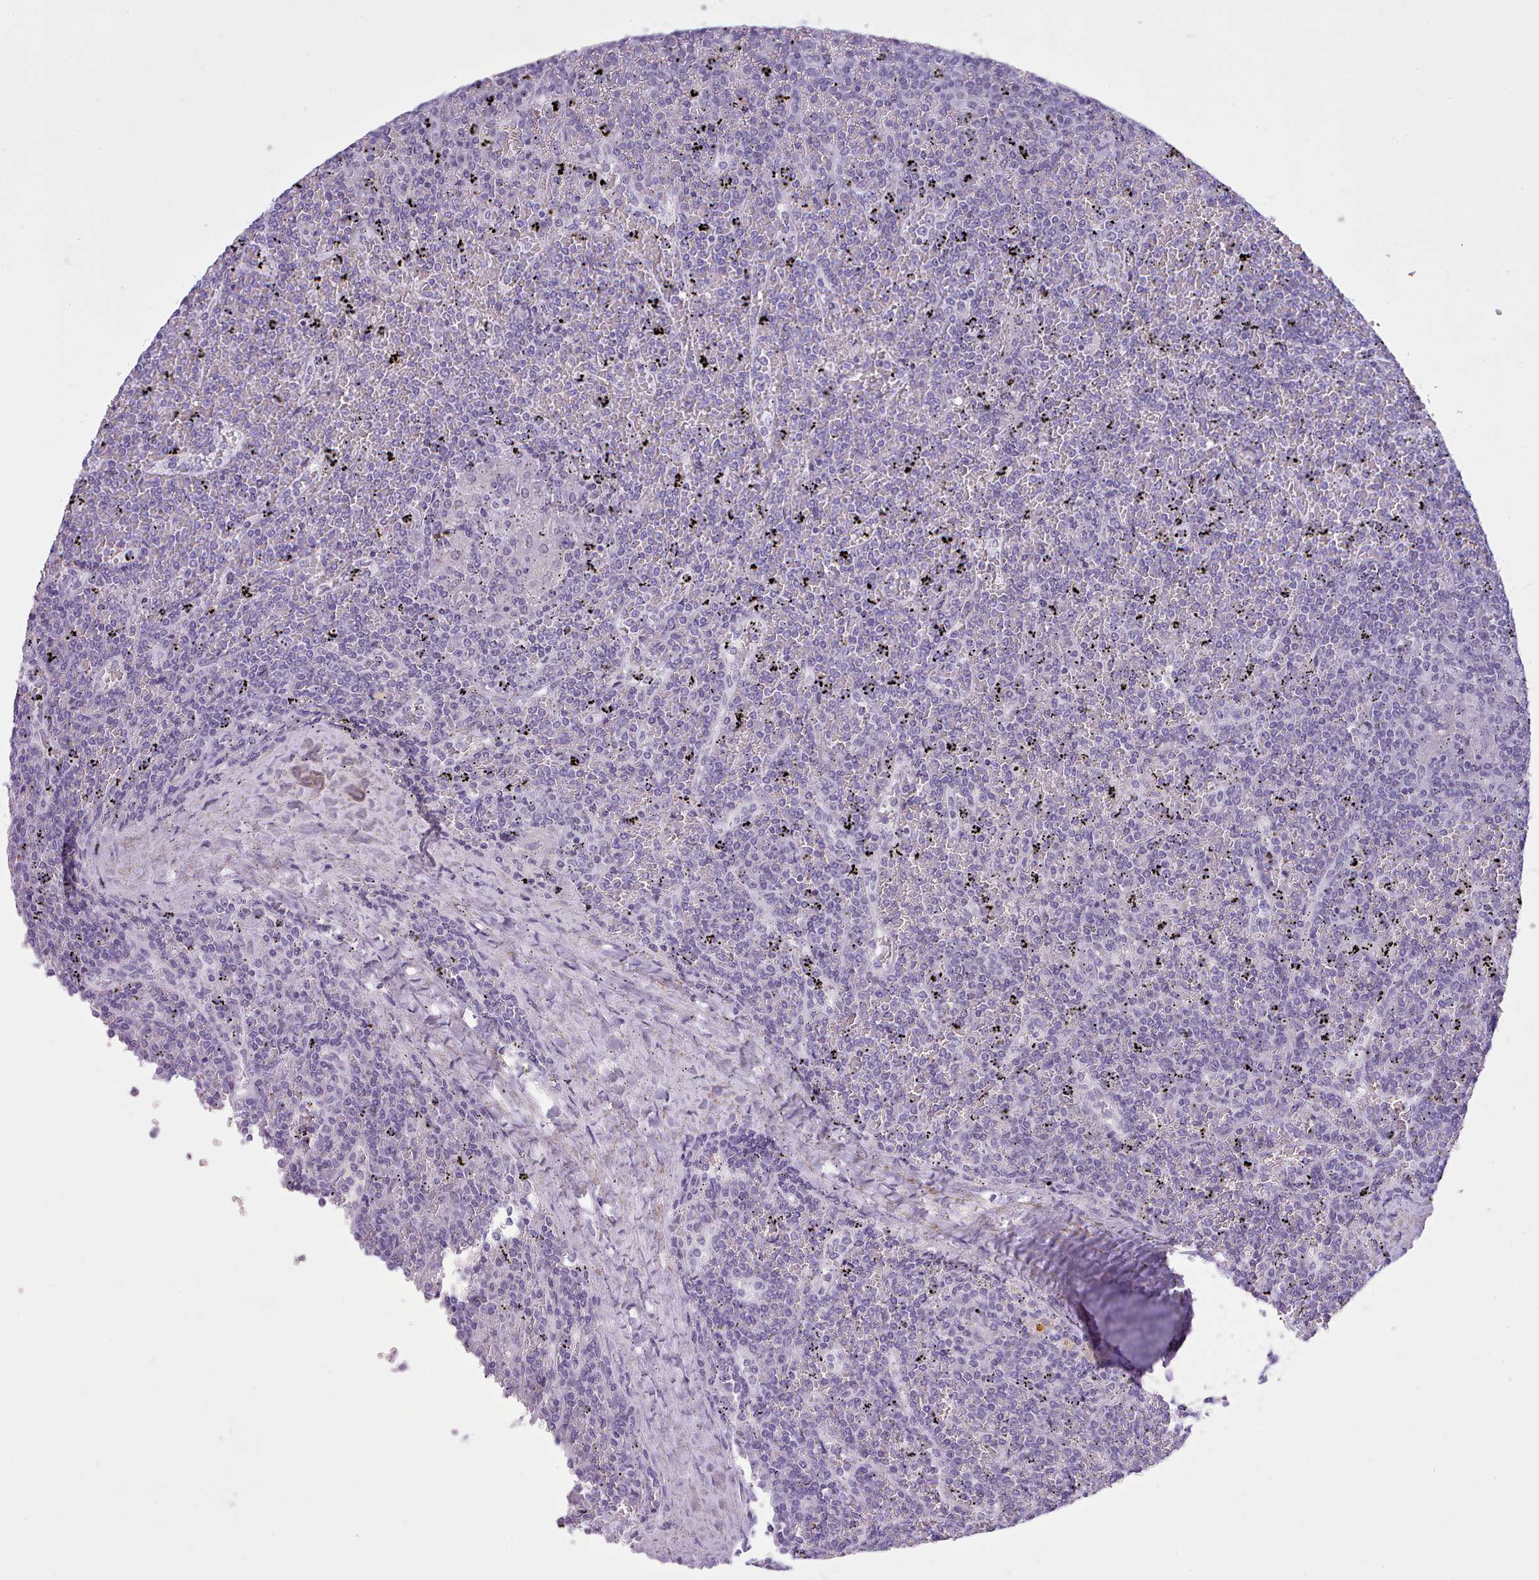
{"staining": {"intensity": "negative", "quantity": "none", "location": "none"}, "tissue": "lymphoma", "cell_type": "Tumor cells", "image_type": "cancer", "snomed": [{"axis": "morphology", "description": "Malignant lymphoma, non-Hodgkin's type, Low grade"}, {"axis": "topography", "description": "Spleen"}], "caption": "High magnification brightfield microscopy of lymphoma stained with DAB (brown) and counterstained with hematoxylin (blue): tumor cells show no significant positivity. (DAB (3,3'-diaminobenzidine) immunohistochemistry (IHC) with hematoxylin counter stain).", "gene": "FBXO48", "patient": {"sex": "female", "age": 19}}